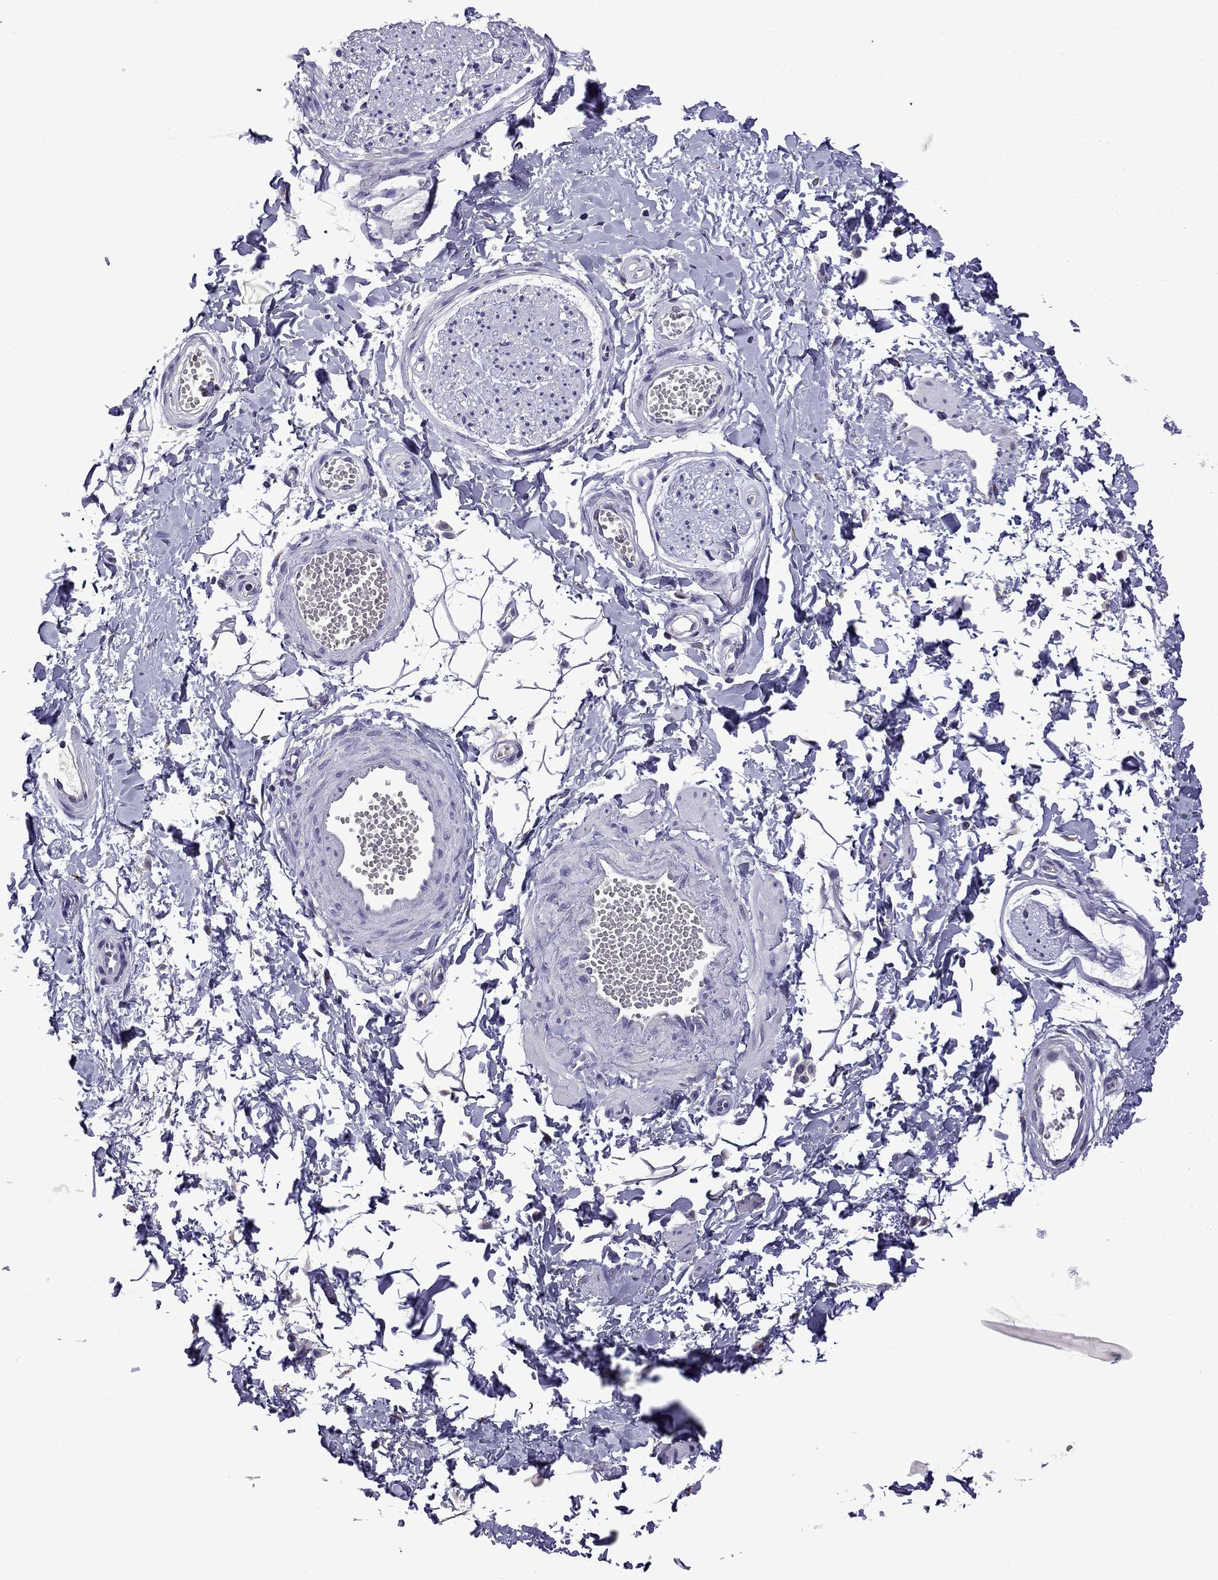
{"staining": {"intensity": "negative", "quantity": "none", "location": "none"}, "tissue": "adipose tissue", "cell_type": "Adipocytes", "image_type": "normal", "snomed": [{"axis": "morphology", "description": "Normal tissue, NOS"}, {"axis": "topography", "description": "Smooth muscle"}, {"axis": "topography", "description": "Peripheral nerve tissue"}], "caption": "The micrograph reveals no staining of adipocytes in normal adipose tissue. (DAB (3,3'-diaminobenzidine) IHC, high magnification).", "gene": "TTN", "patient": {"sex": "male", "age": 22}}